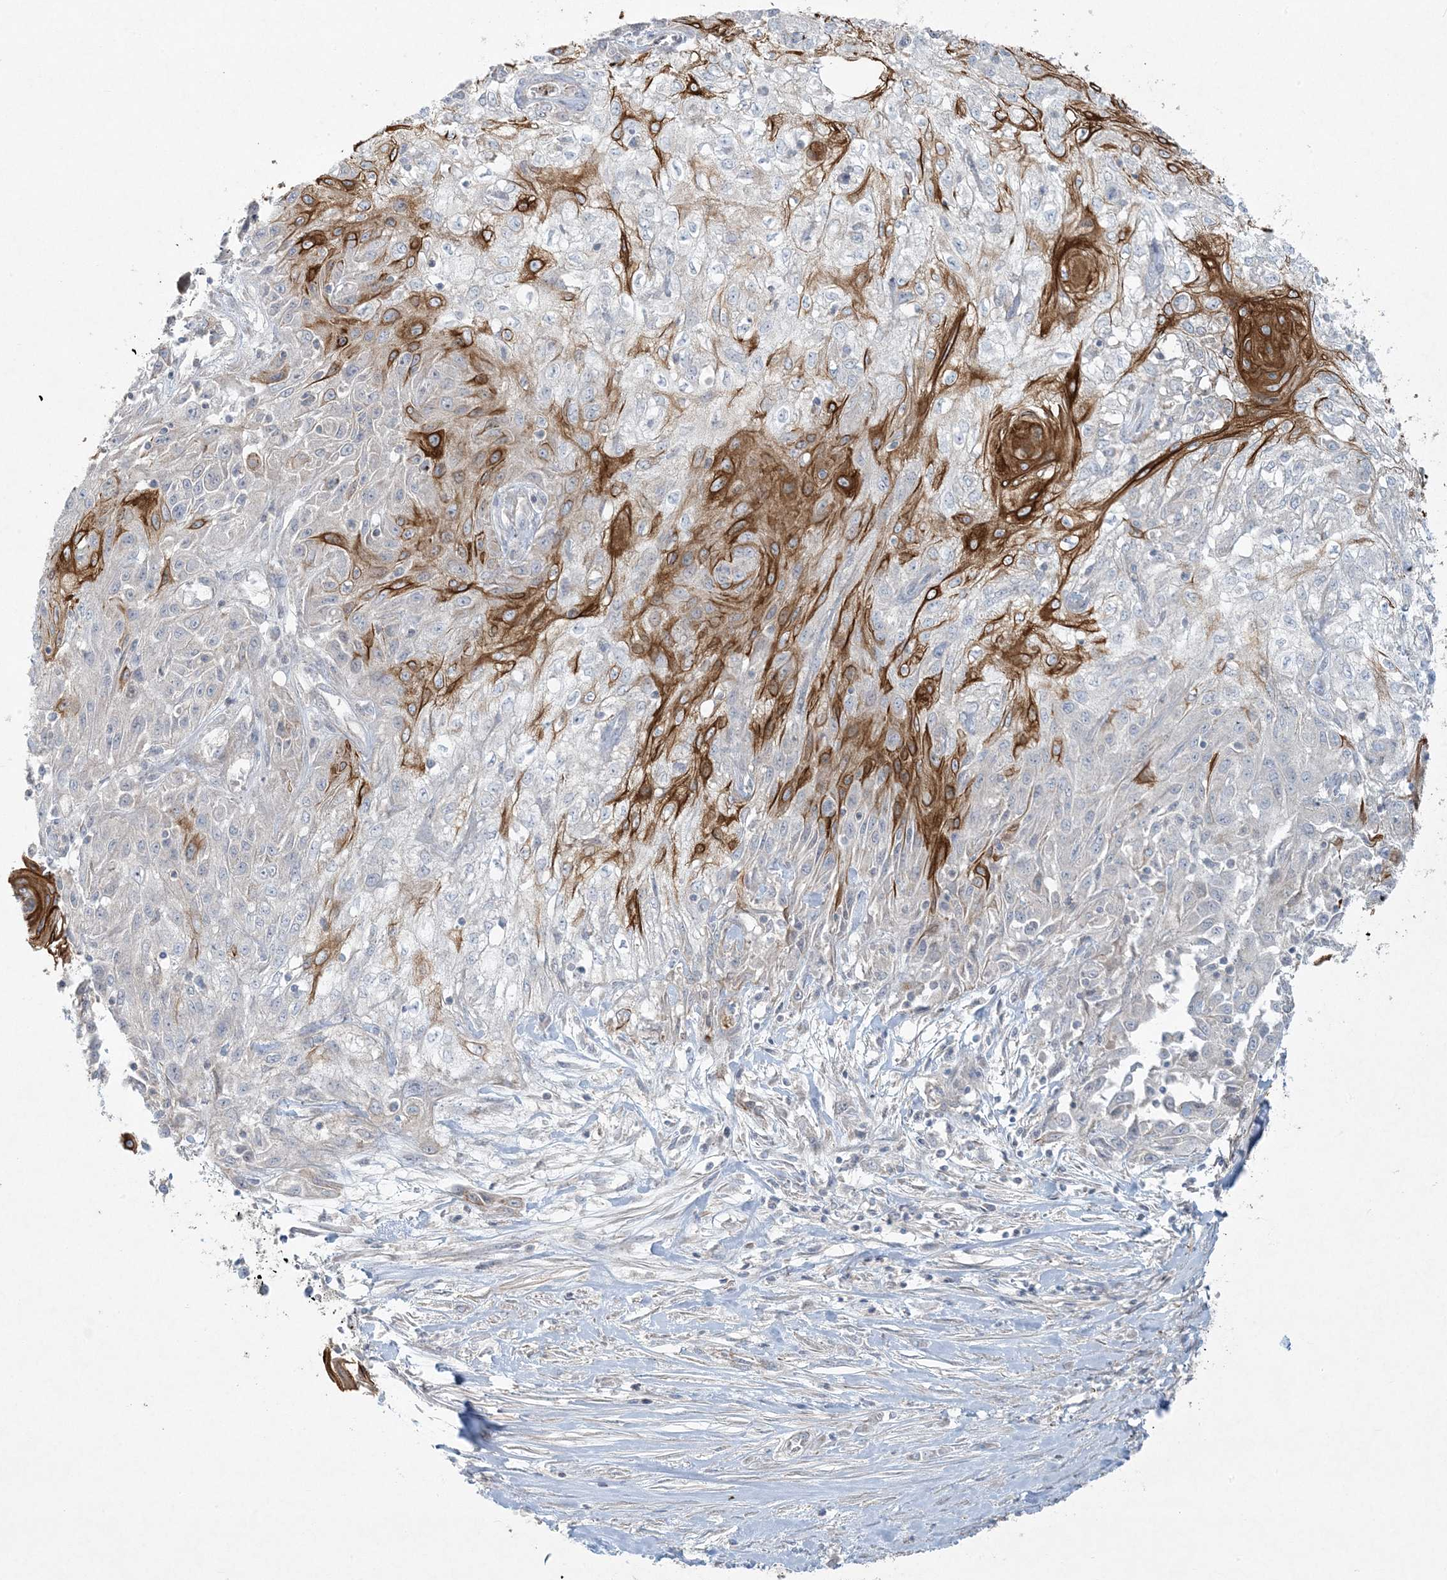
{"staining": {"intensity": "strong", "quantity": "25%-75%", "location": "cytoplasmic/membranous"}, "tissue": "skin cancer", "cell_type": "Tumor cells", "image_type": "cancer", "snomed": [{"axis": "morphology", "description": "Squamous cell carcinoma, NOS"}, {"axis": "morphology", "description": "Squamous cell carcinoma, metastatic, NOS"}, {"axis": "topography", "description": "Skin"}, {"axis": "topography", "description": "Lymph node"}], "caption": "Brown immunohistochemical staining in skin metastatic squamous cell carcinoma exhibits strong cytoplasmic/membranous positivity in about 25%-75% of tumor cells.", "gene": "PIK3R4", "patient": {"sex": "male", "age": 75}}